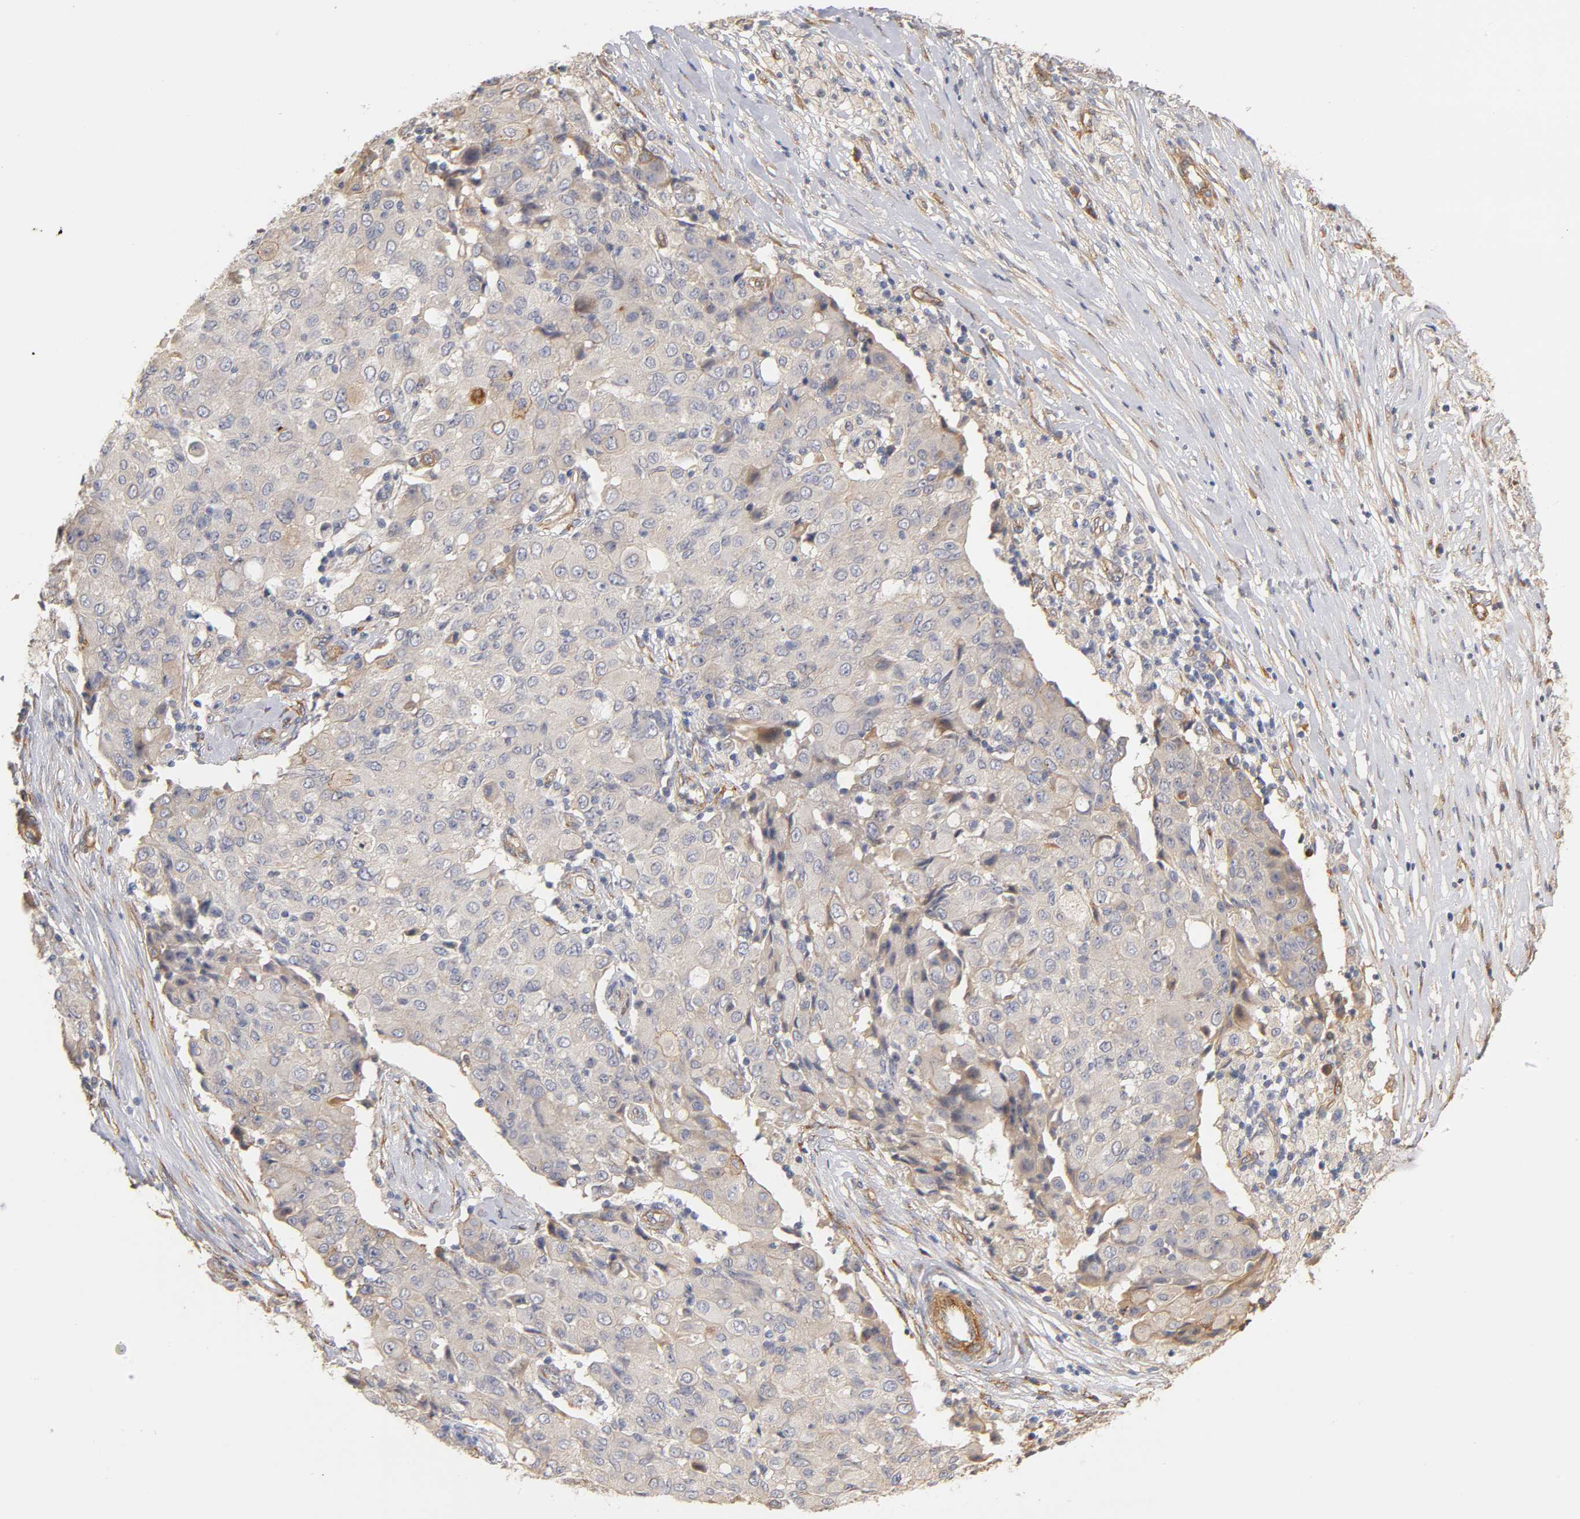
{"staining": {"intensity": "negative", "quantity": "none", "location": "none"}, "tissue": "ovarian cancer", "cell_type": "Tumor cells", "image_type": "cancer", "snomed": [{"axis": "morphology", "description": "Carcinoma, endometroid"}, {"axis": "topography", "description": "Ovary"}], "caption": "Tumor cells show no significant protein staining in endometroid carcinoma (ovarian).", "gene": "LAMB1", "patient": {"sex": "female", "age": 42}}